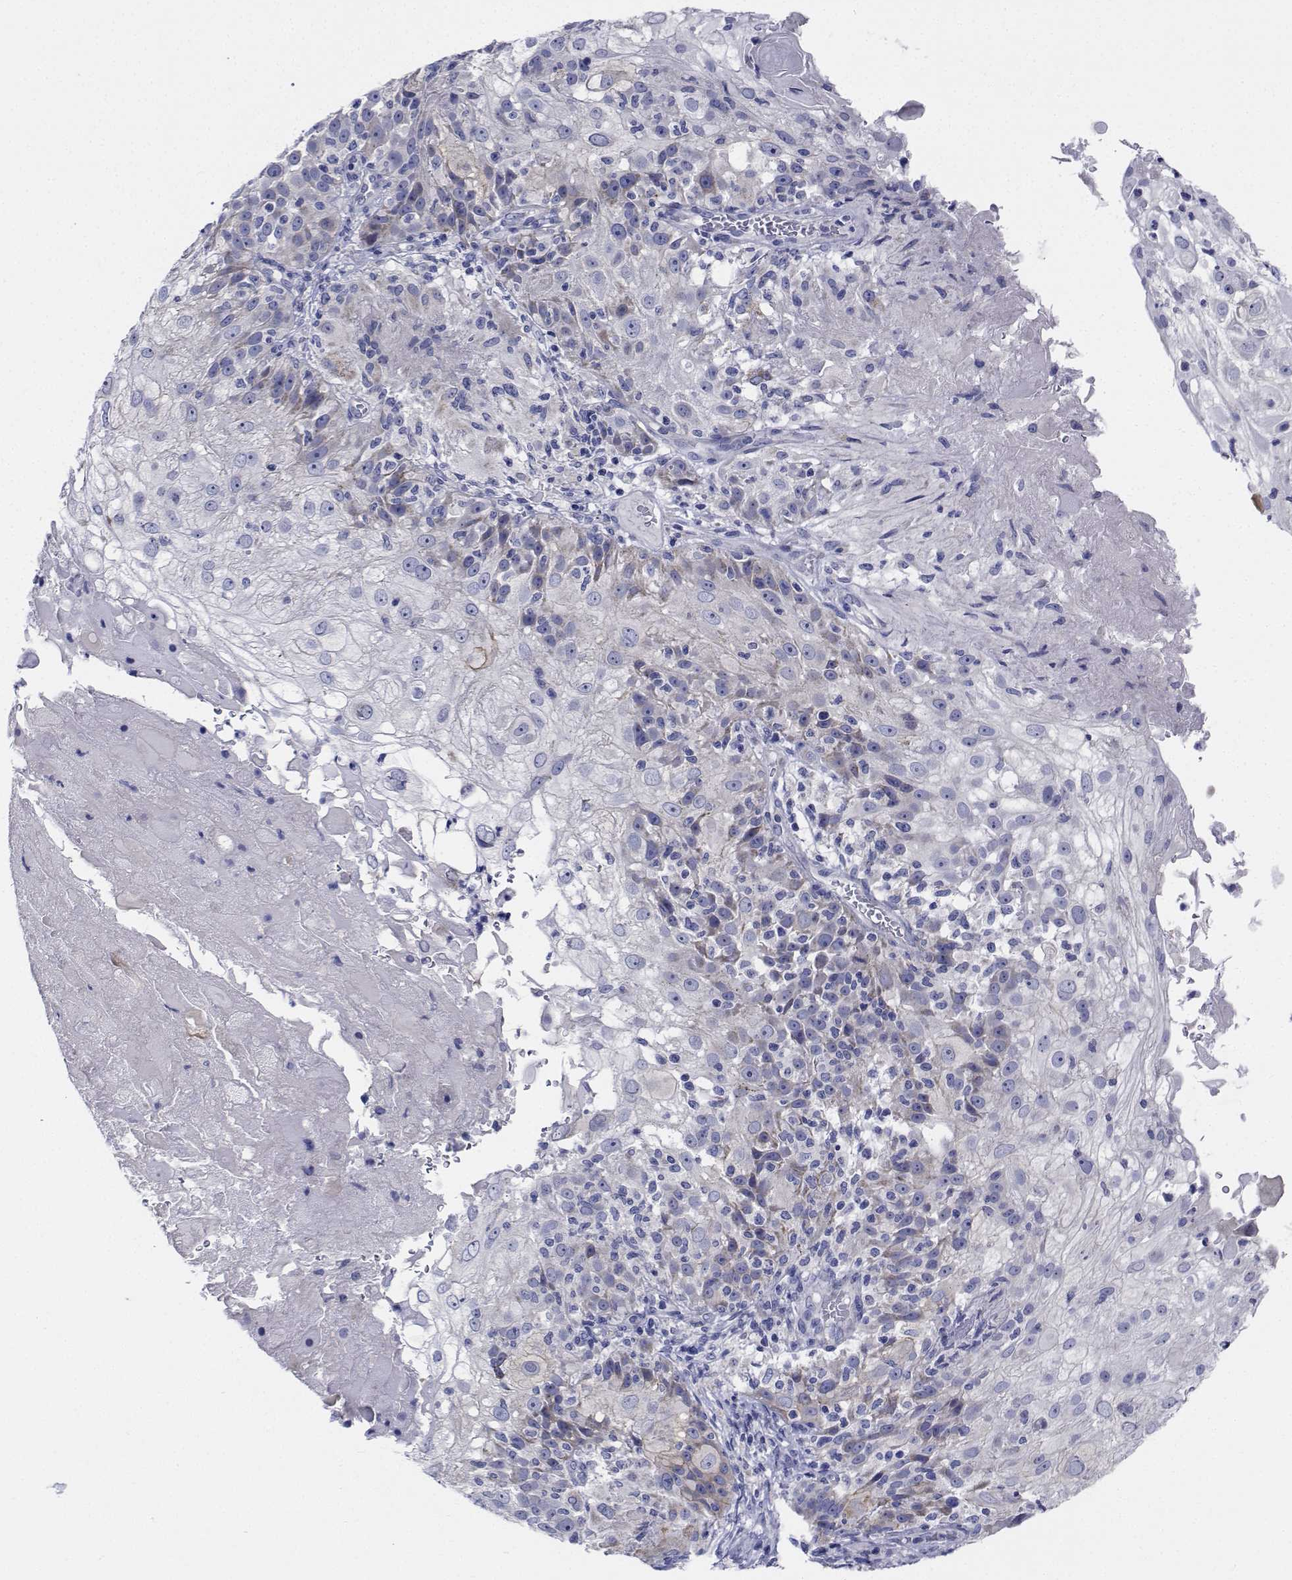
{"staining": {"intensity": "negative", "quantity": "none", "location": "none"}, "tissue": "skin cancer", "cell_type": "Tumor cells", "image_type": "cancer", "snomed": [{"axis": "morphology", "description": "Normal tissue, NOS"}, {"axis": "morphology", "description": "Squamous cell carcinoma, NOS"}, {"axis": "topography", "description": "Skin"}], "caption": "Skin cancer was stained to show a protein in brown. There is no significant staining in tumor cells. (DAB IHC, high magnification).", "gene": "CDHR3", "patient": {"sex": "female", "age": 83}}